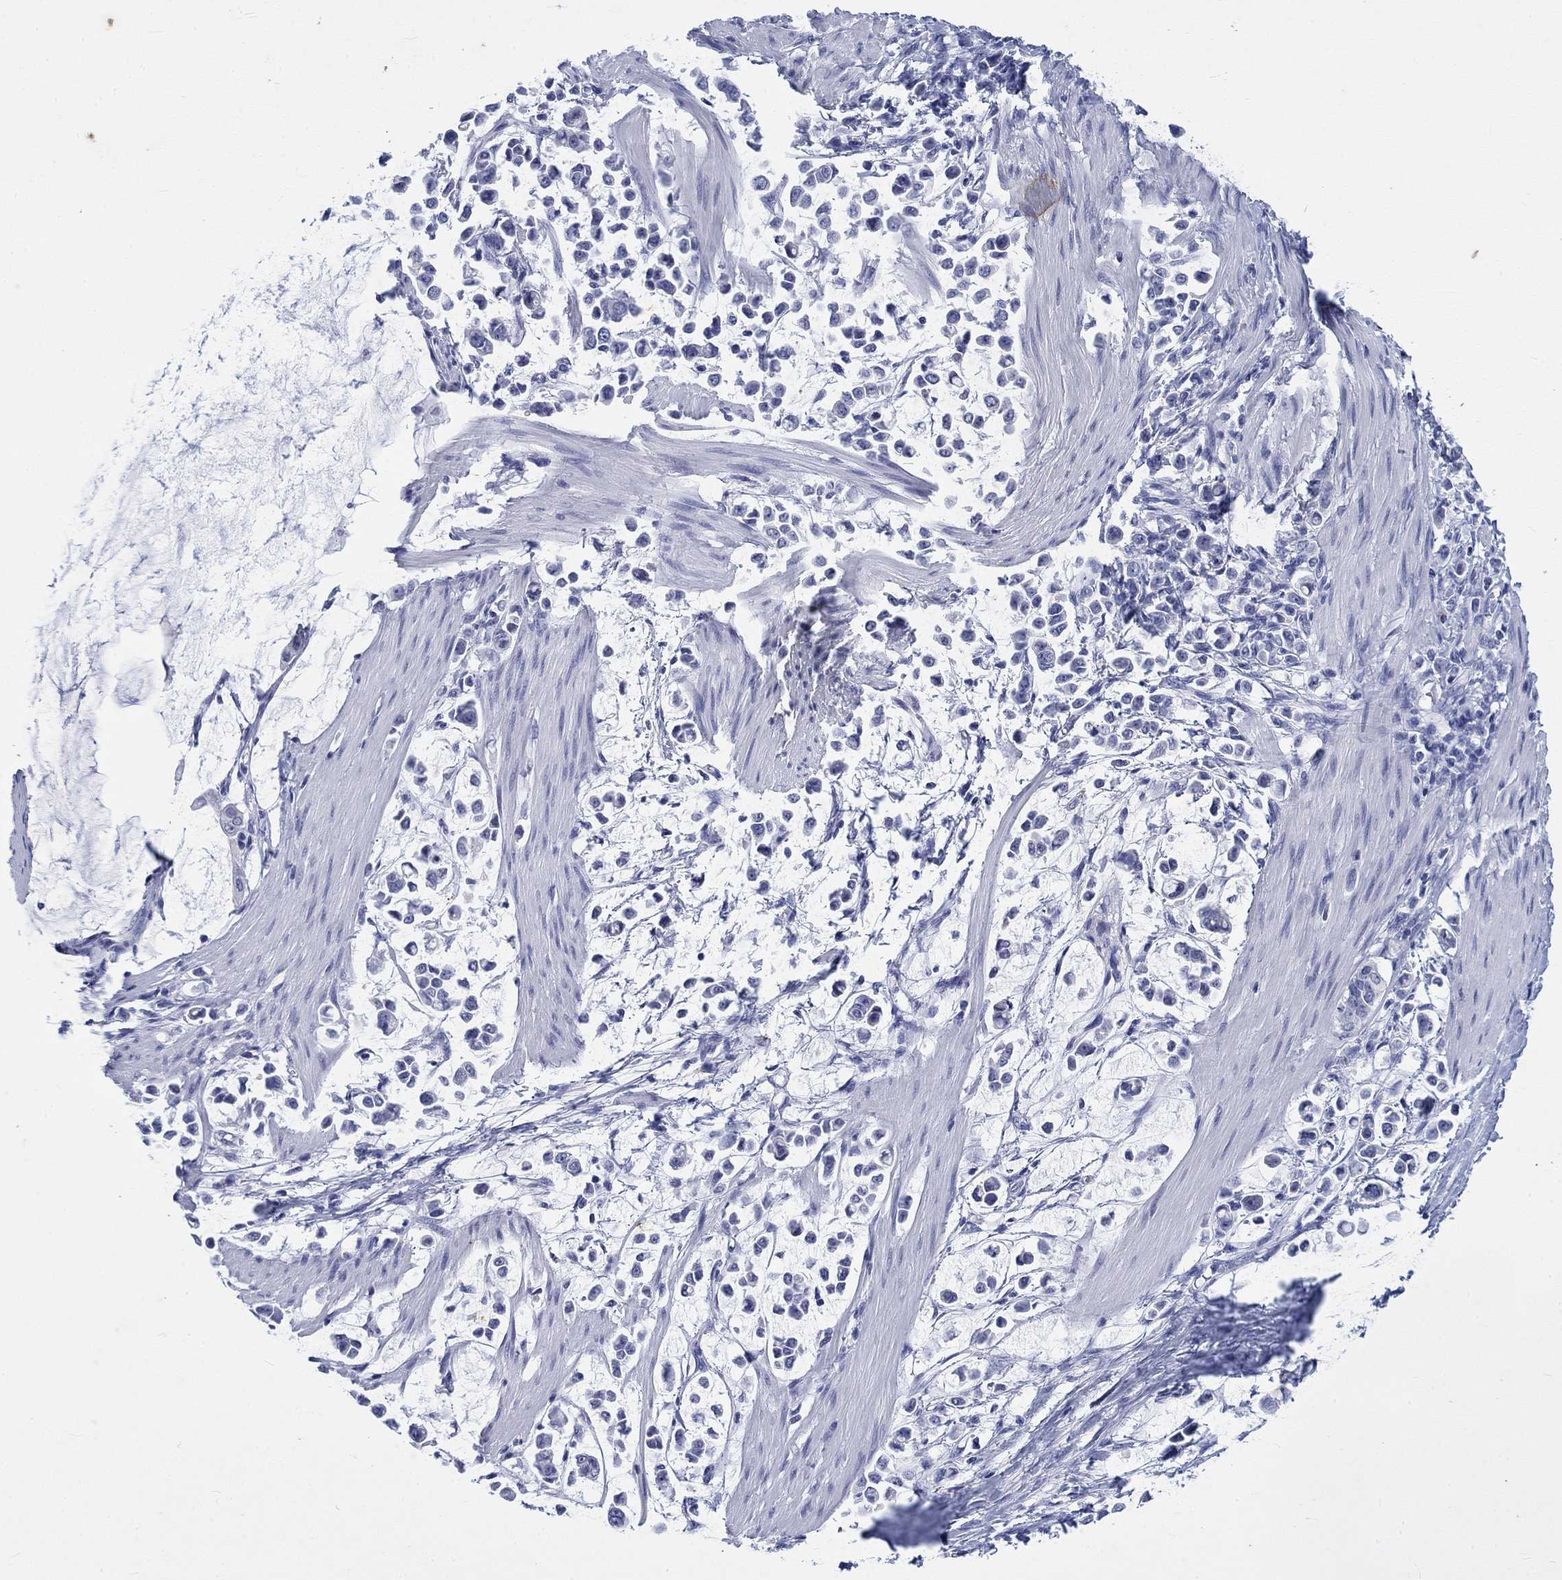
{"staining": {"intensity": "negative", "quantity": "none", "location": "none"}, "tissue": "stomach cancer", "cell_type": "Tumor cells", "image_type": "cancer", "snomed": [{"axis": "morphology", "description": "Adenocarcinoma, NOS"}, {"axis": "topography", "description": "Stomach"}], "caption": "Image shows no protein positivity in tumor cells of stomach adenocarcinoma tissue.", "gene": "KRT76", "patient": {"sex": "male", "age": 82}}